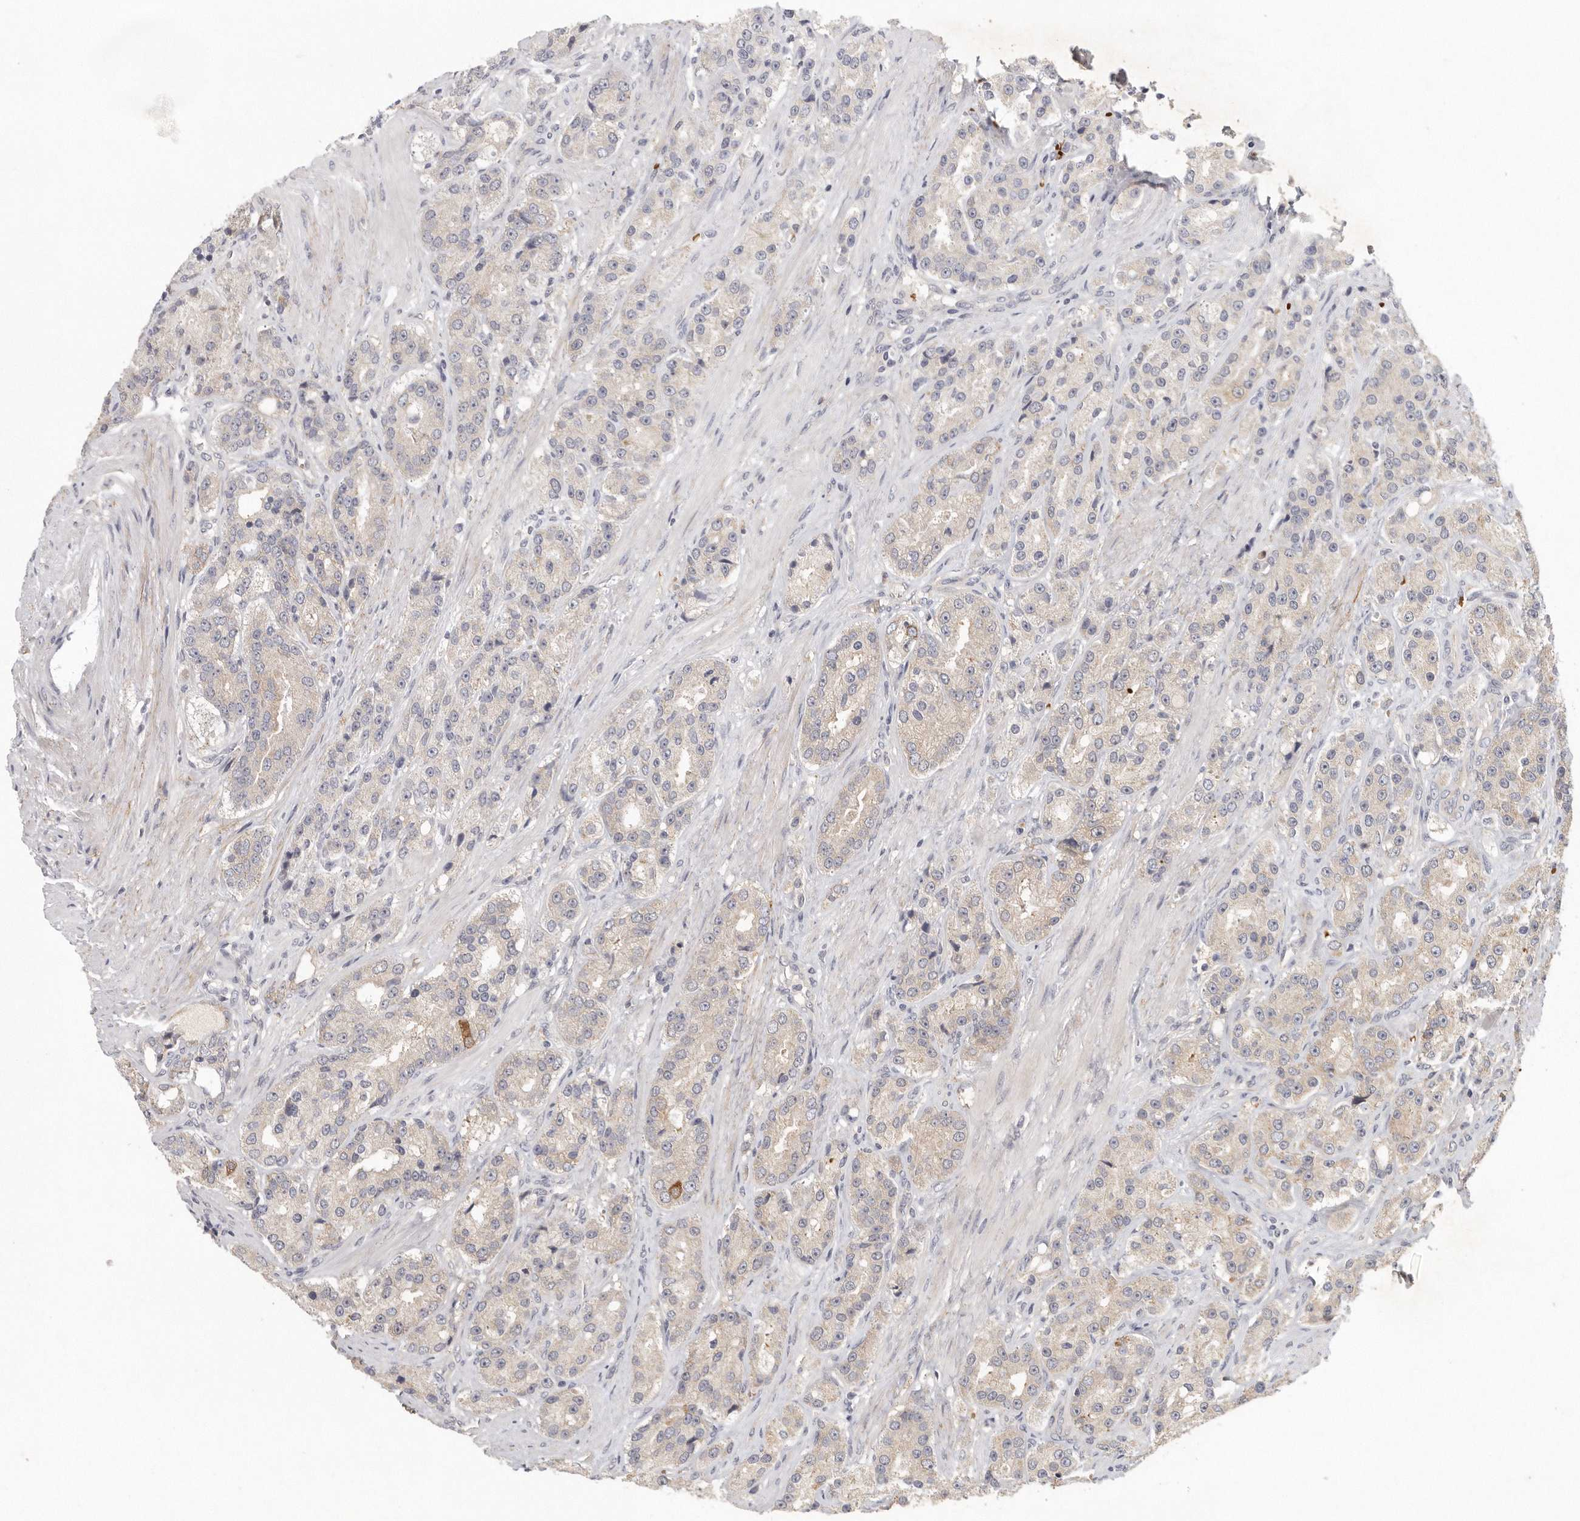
{"staining": {"intensity": "negative", "quantity": "none", "location": "none"}, "tissue": "prostate cancer", "cell_type": "Tumor cells", "image_type": "cancer", "snomed": [{"axis": "morphology", "description": "Adenocarcinoma, High grade"}, {"axis": "topography", "description": "Prostate"}], "caption": "This histopathology image is of prostate cancer stained with immunohistochemistry to label a protein in brown with the nuclei are counter-stained blue. There is no staining in tumor cells.", "gene": "CFAP298", "patient": {"sex": "male", "age": 60}}